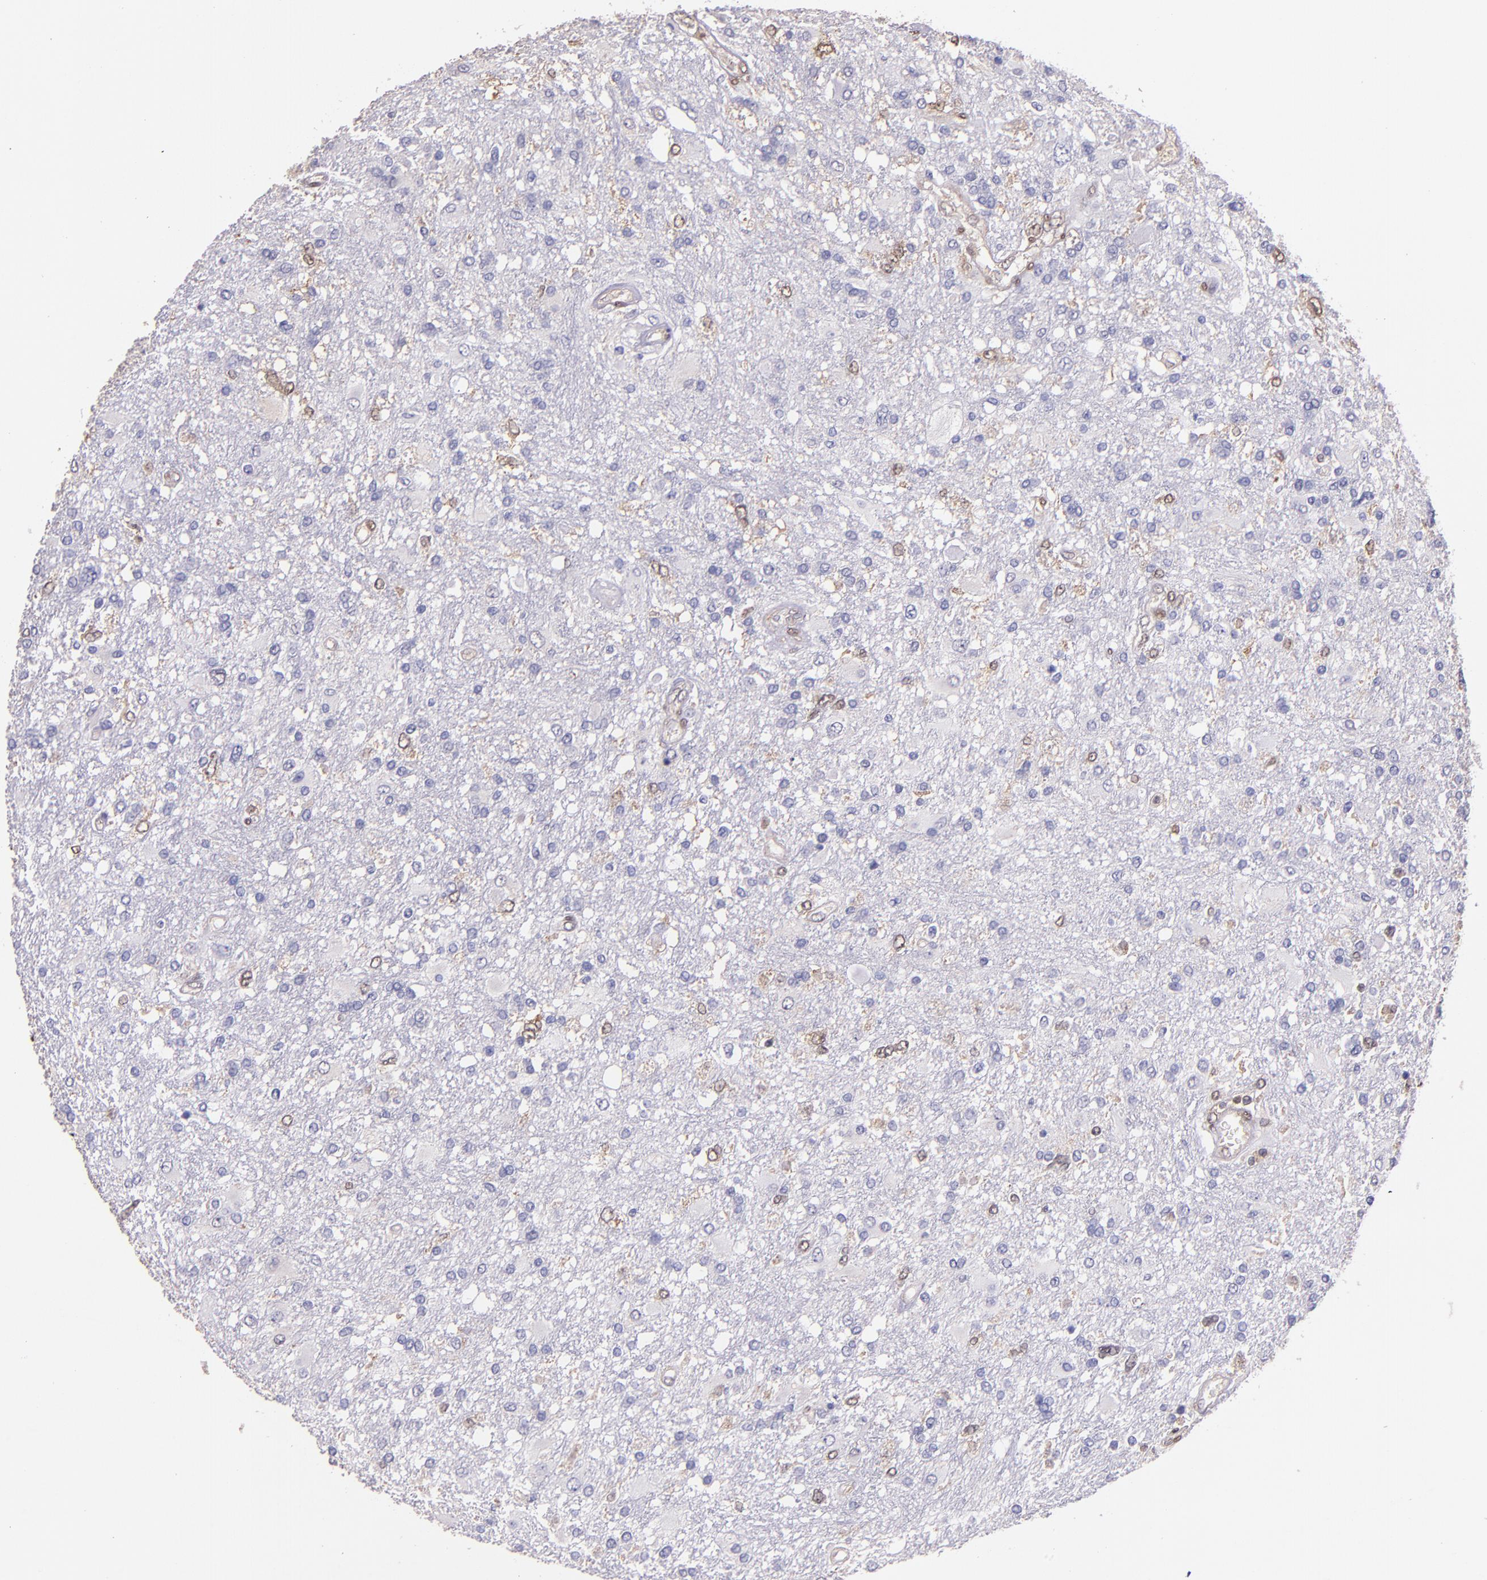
{"staining": {"intensity": "negative", "quantity": "none", "location": "none"}, "tissue": "glioma", "cell_type": "Tumor cells", "image_type": "cancer", "snomed": [{"axis": "morphology", "description": "Glioma, malignant, High grade"}, {"axis": "topography", "description": "Cerebral cortex"}], "caption": "High power microscopy micrograph of an immunohistochemistry micrograph of high-grade glioma (malignant), revealing no significant expression in tumor cells.", "gene": "STAT6", "patient": {"sex": "male", "age": 79}}